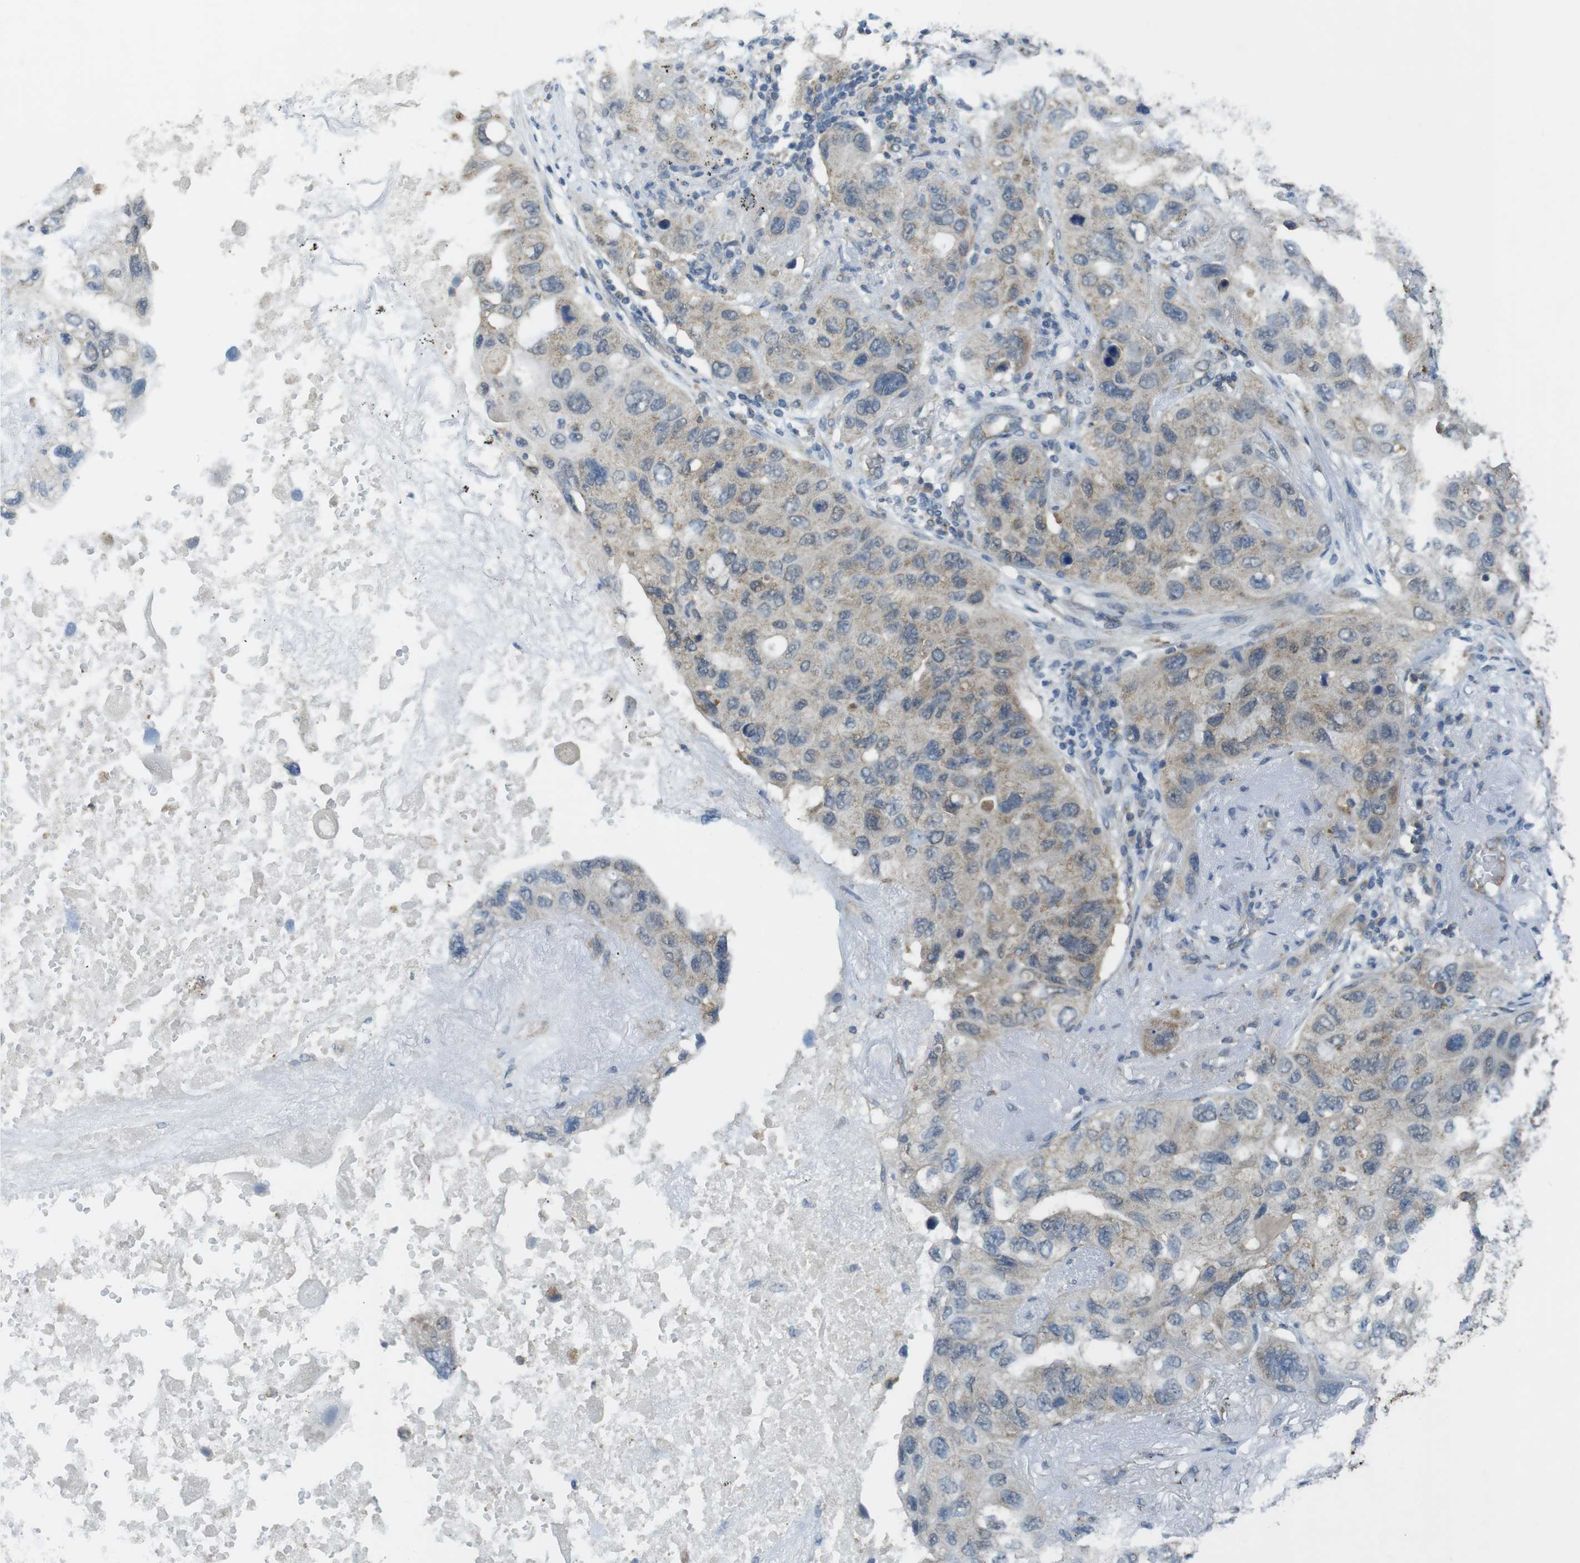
{"staining": {"intensity": "weak", "quantity": "<25%", "location": "cytoplasmic/membranous"}, "tissue": "lung cancer", "cell_type": "Tumor cells", "image_type": "cancer", "snomed": [{"axis": "morphology", "description": "Squamous cell carcinoma, NOS"}, {"axis": "topography", "description": "Lung"}], "caption": "An immunohistochemistry (IHC) micrograph of lung squamous cell carcinoma is shown. There is no staining in tumor cells of lung squamous cell carcinoma.", "gene": "BRI3BP", "patient": {"sex": "female", "age": 73}}